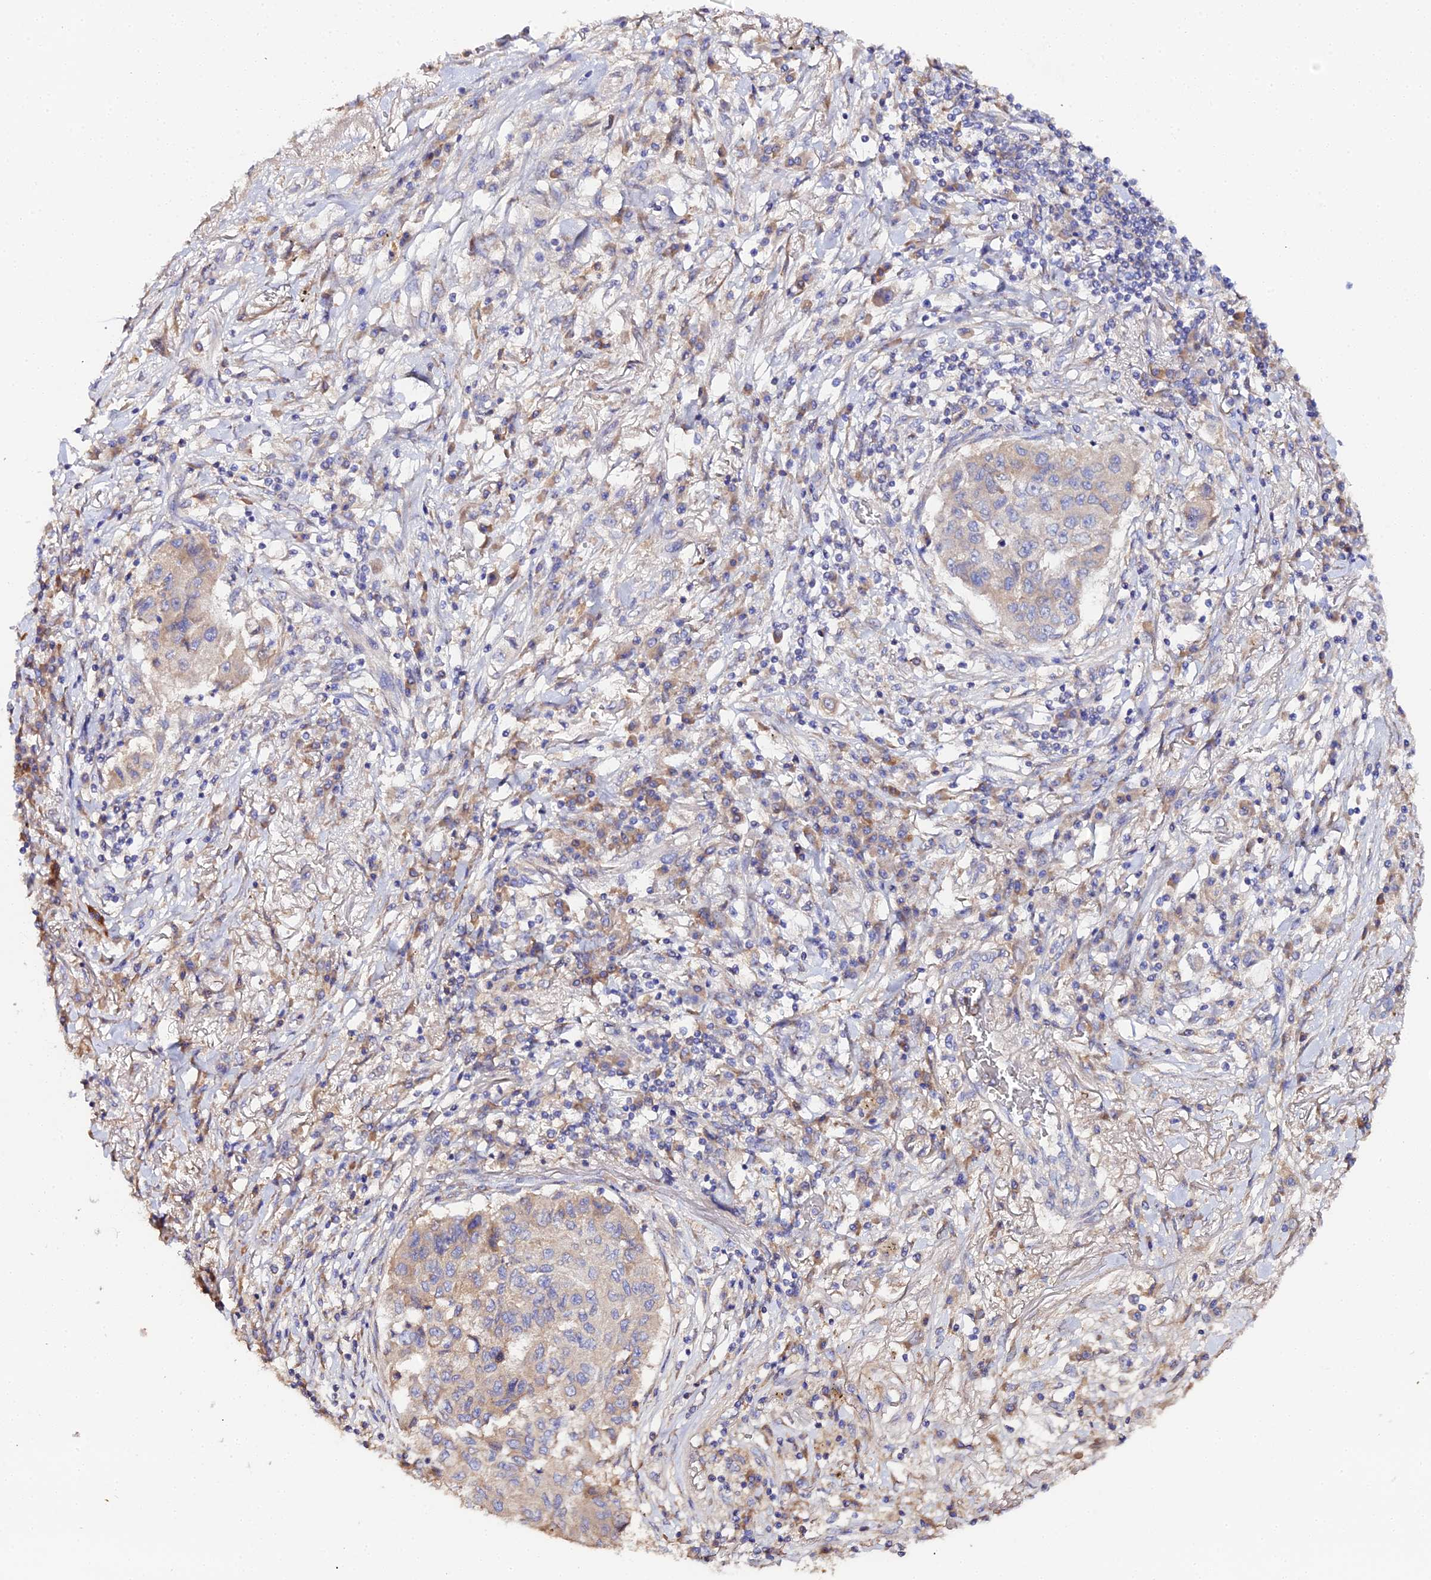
{"staining": {"intensity": "weak", "quantity": "25%-75%", "location": "cytoplasmic/membranous"}, "tissue": "lung cancer", "cell_type": "Tumor cells", "image_type": "cancer", "snomed": [{"axis": "morphology", "description": "Squamous cell carcinoma, NOS"}, {"axis": "topography", "description": "Lung"}], "caption": "Protein analysis of lung squamous cell carcinoma tissue demonstrates weak cytoplasmic/membranous staining in approximately 25%-75% of tumor cells.", "gene": "SCX", "patient": {"sex": "male", "age": 74}}